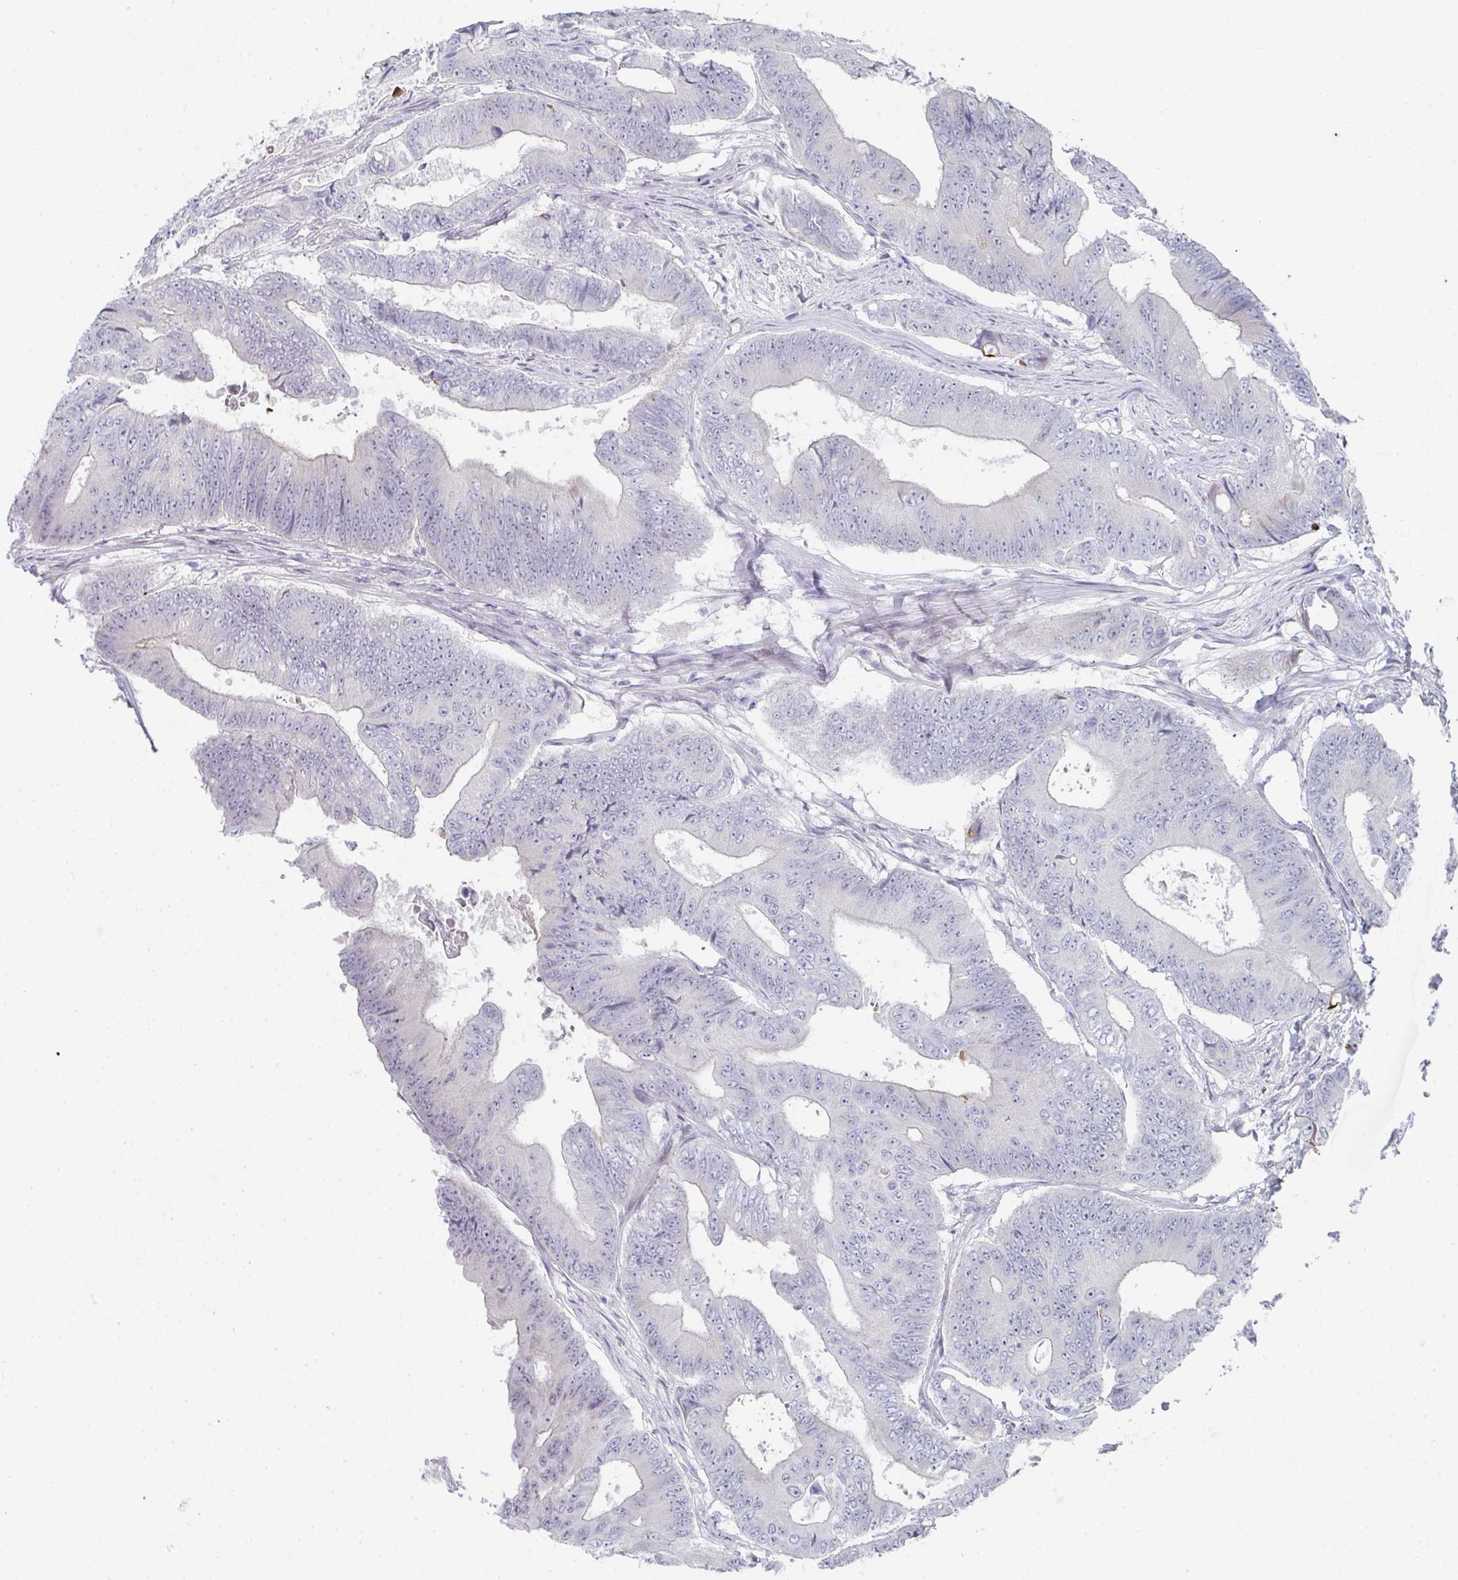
{"staining": {"intensity": "negative", "quantity": "none", "location": "none"}, "tissue": "colorectal cancer", "cell_type": "Tumor cells", "image_type": "cancer", "snomed": [{"axis": "morphology", "description": "Adenocarcinoma, NOS"}, {"axis": "topography", "description": "Colon"}], "caption": "Colorectal cancer (adenocarcinoma) was stained to show a protein in brown. There is no significant staining in tumor cells.", "gene": "POU2AF2", "patient": {"sex": "female", "age": 48}}